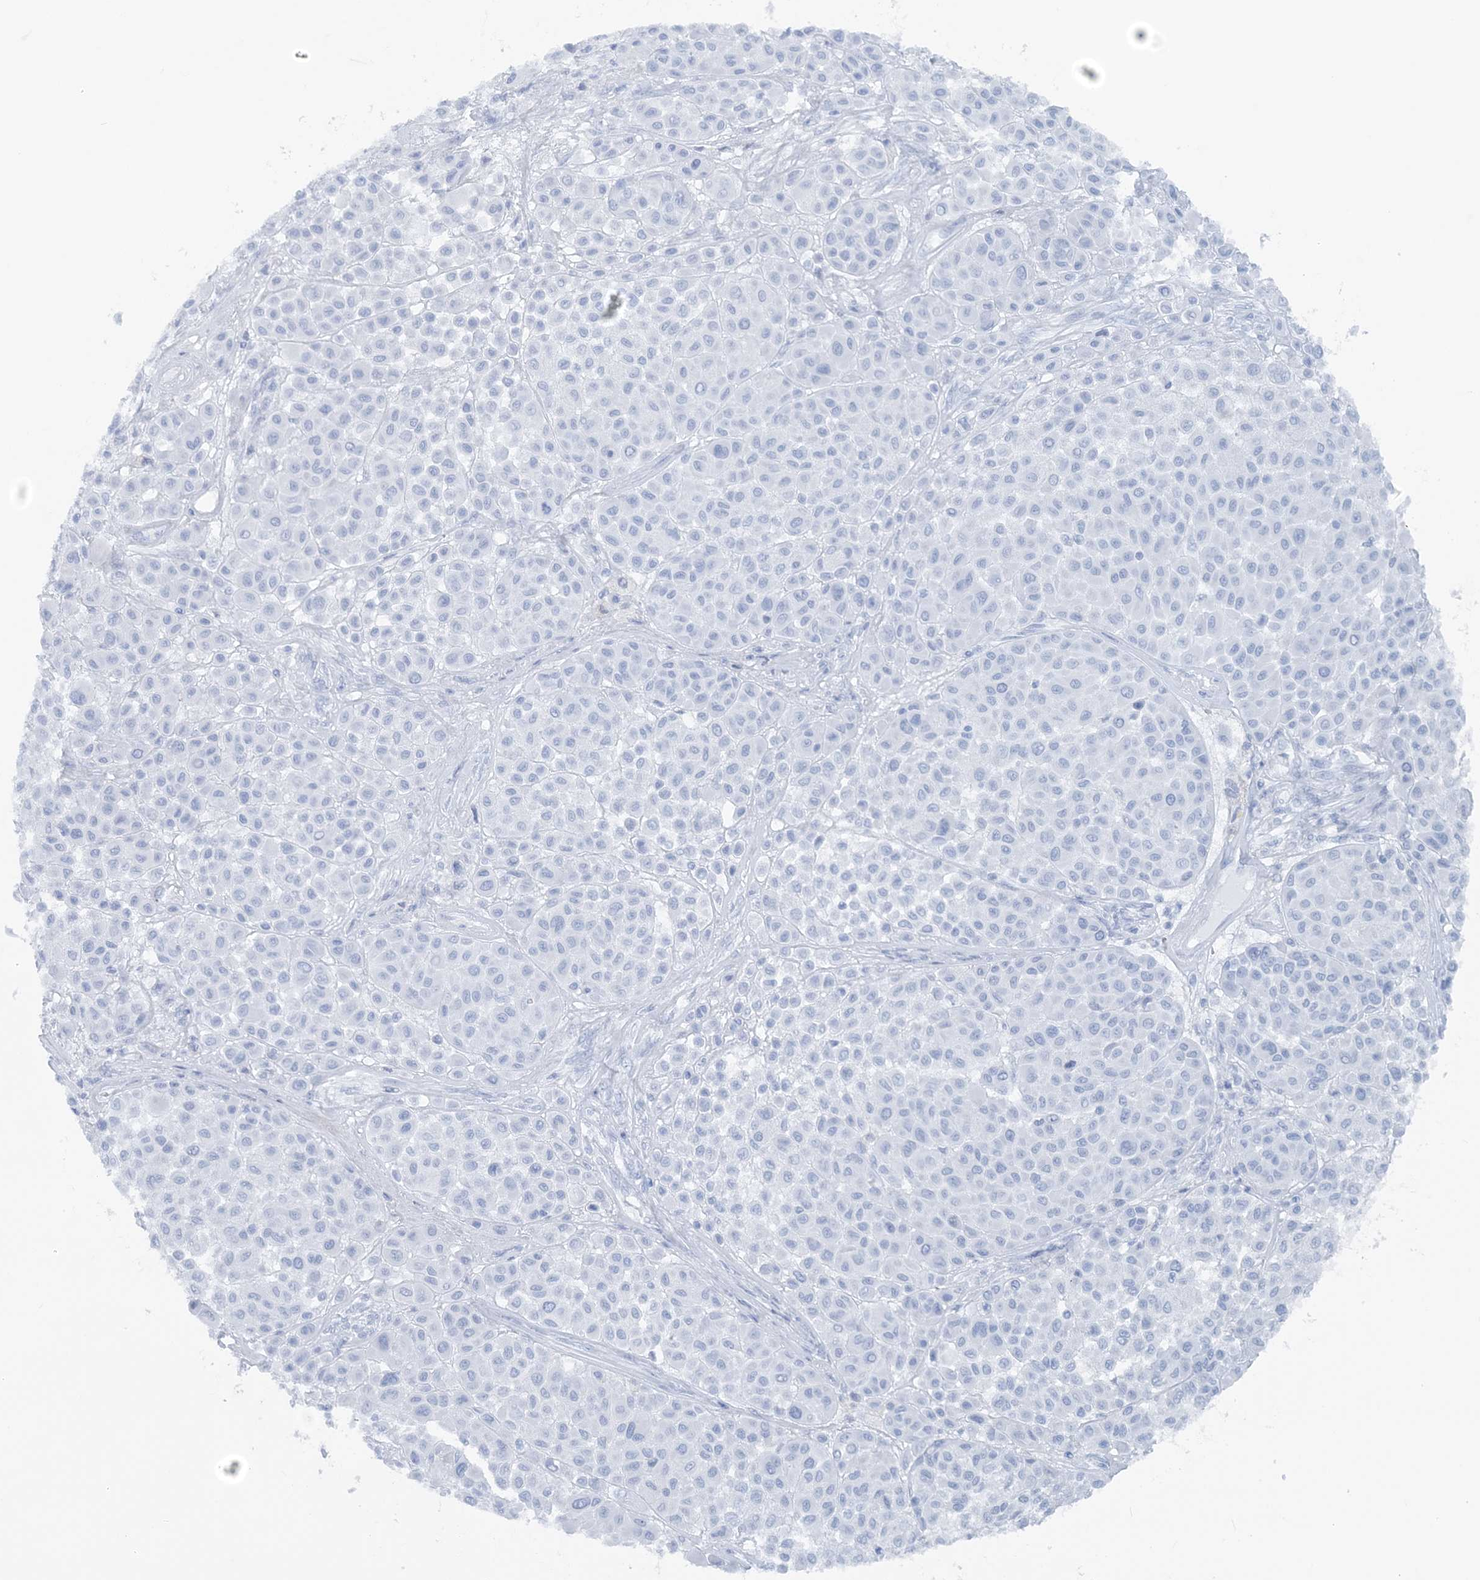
{"staining": {"intensity": "negative", "quantity": "none", "location": "none"}, "tissue": "melanoma", "cell_type": "Tumor cells", "image_type": "cancer", "snomed": [{"axis": "morphology", "description": "Malignant melanoma, Metastatic site"}, {"axis": "topography", "description": "Soft tissue"}], "caption": "Histopathology image shows no protein positivity in tumor cells of malignant melanoma (metastatic site) tissue.", "gene": "ATP11A", "patient": {"sex": "male", "age": 41}}